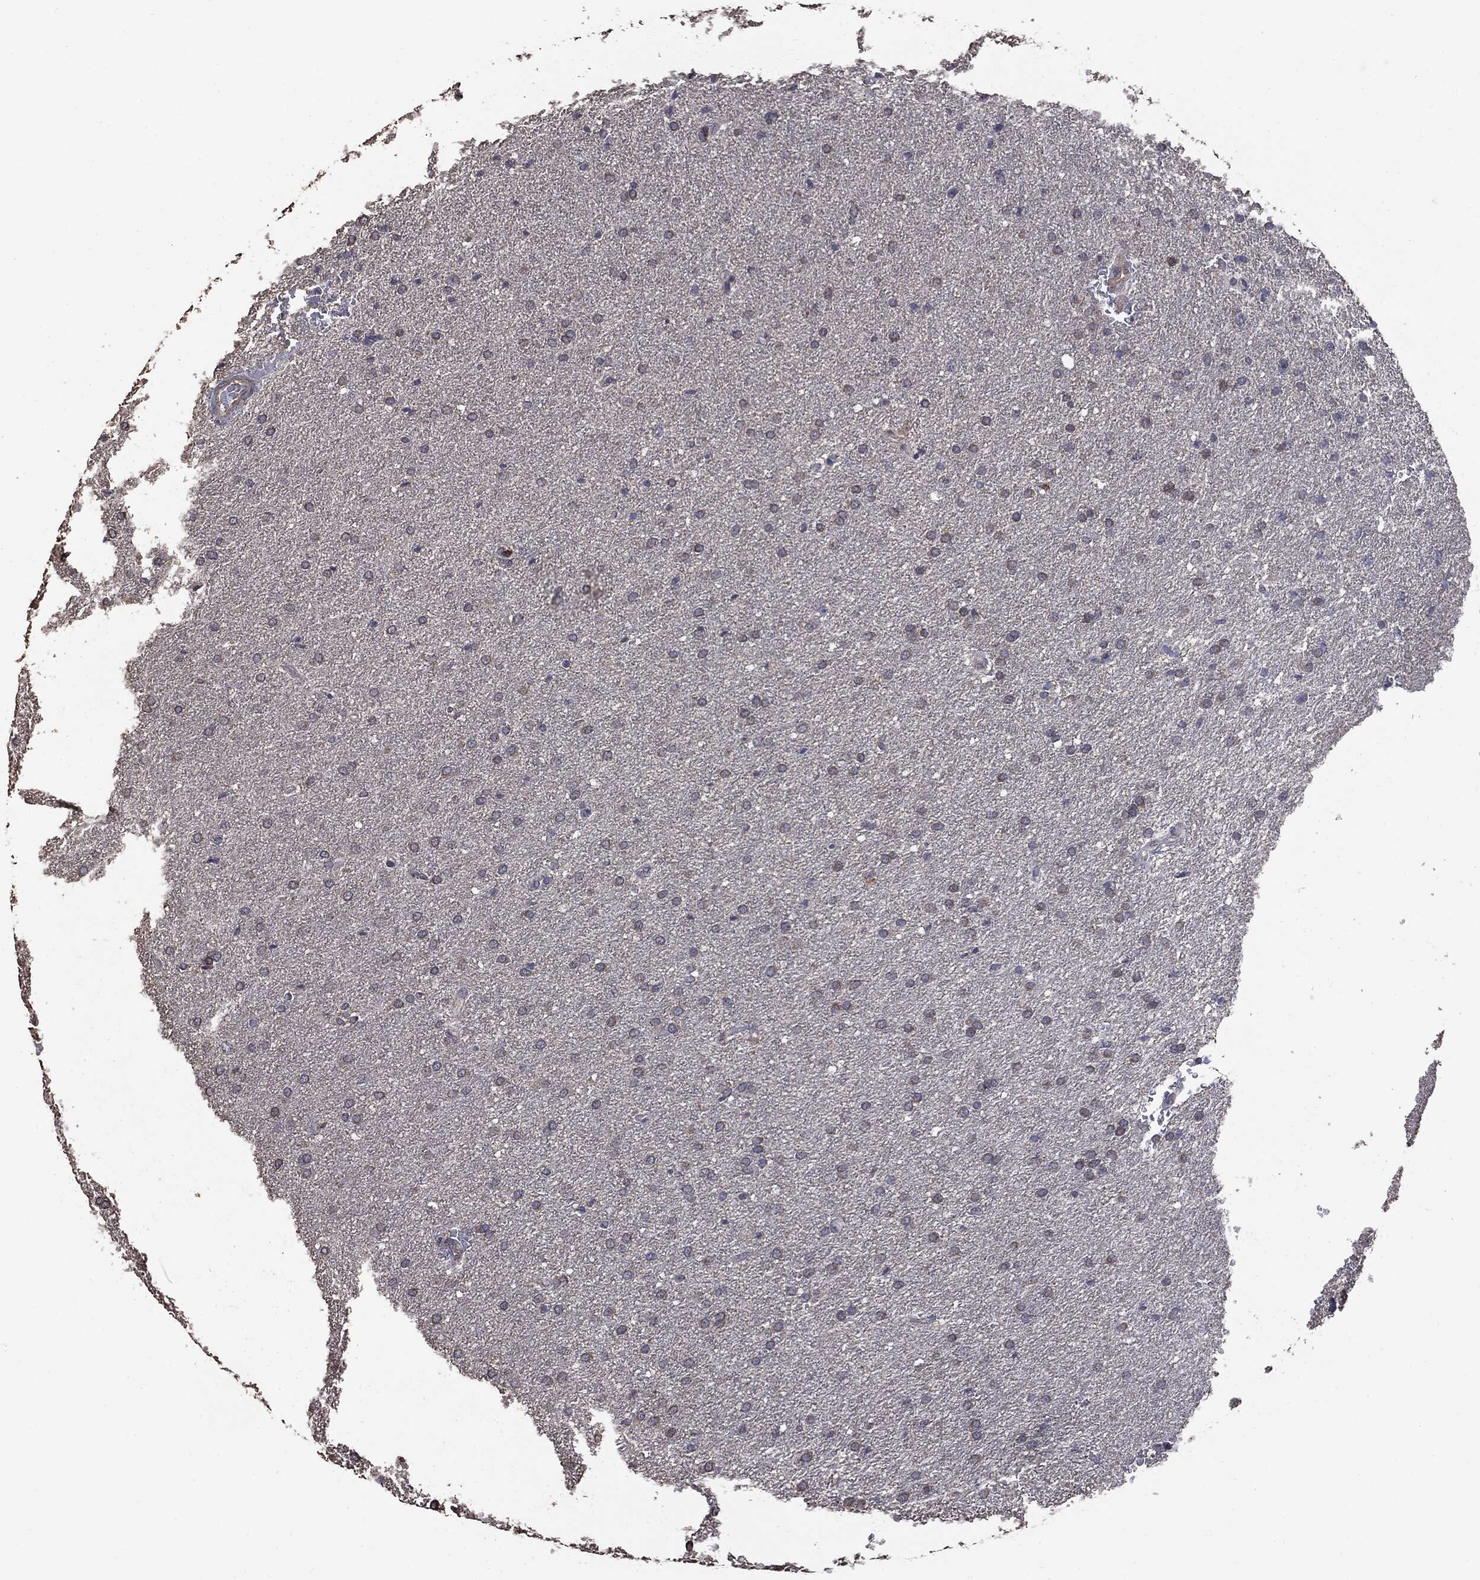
{"staining": {"intensity": "negative", "quantity": "none", "location": "none"}, "tissue": "glioma", "cell_type": "Tumor cells", "image_type": "cancer", "snomed": [{"axis": "morphology", "description": "Glioma, malignant, Low grade"}, {"axis": "topography", "description": "Brain"}], "caption": "The photomicrograph reveals no staining of tumor cells in glioma. The staining is performed using DAB (3,3'-diaminobenzidine) brown chromogen with nuclei counter-stained in using hematoxylin.", "gene": "MTOR", "patient": {"sex": "female", "age": 37}}